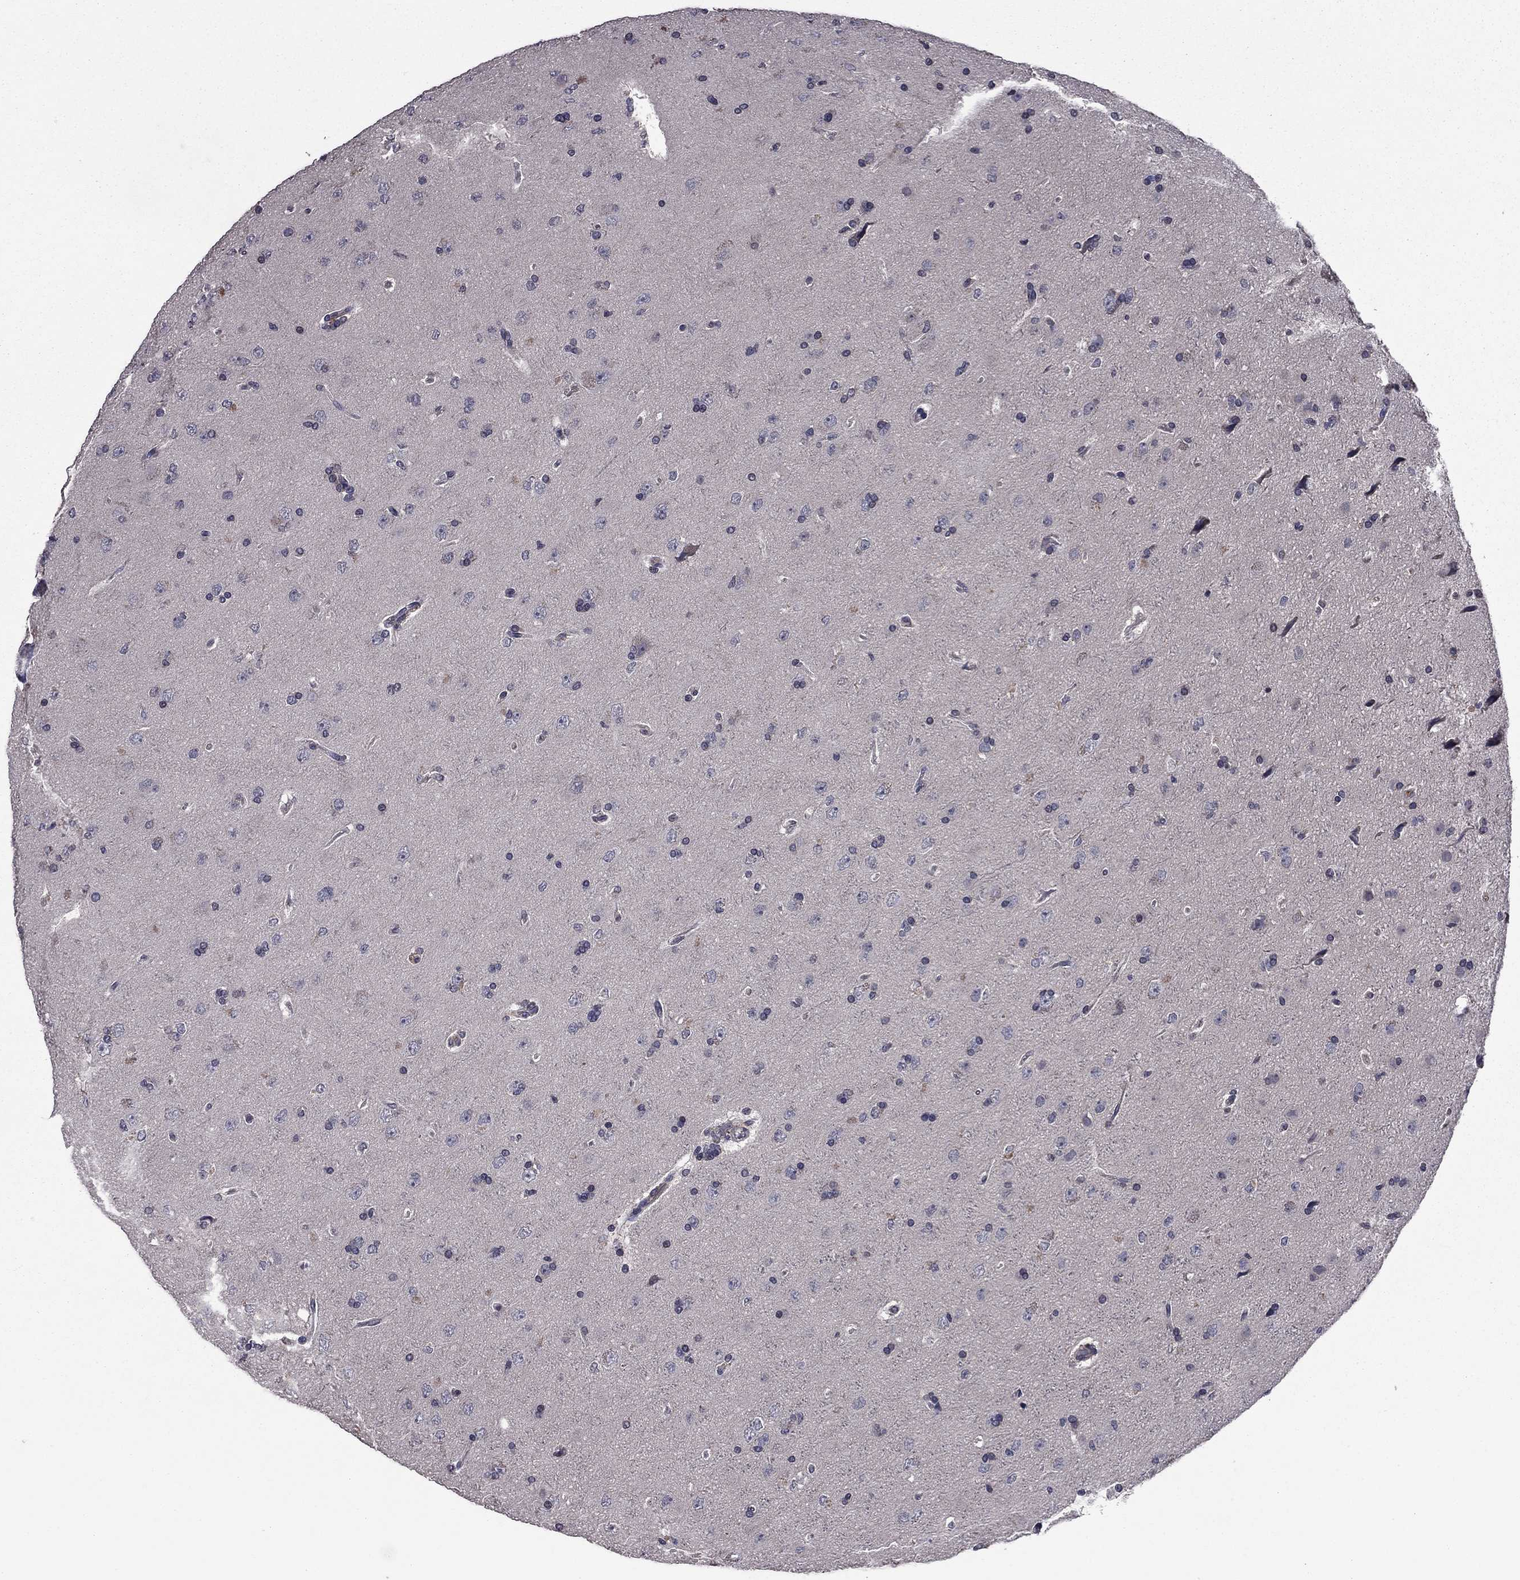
{"staining": {"intensity": "negative", "quantity": "none", "location": "none"}, "tissue": "glioma", "cell_type": "Tumor cells", "image_type": "cancer", "snomed": [{"axis": "morphology", "description": "Glioma, malignant, NOS"}, {"axis": "topography", "description": "Cerebral cortex"}], "caption": "This histopathology image is of glioma stained with IHC to label a protein in brown with the nuclei are counter-stained blue. There is no expression in tumor cells. (DAB IHC with hematoxylin counter stain).", "gene": "PROS1", "patient": {"sex": "male", "age": 58}}